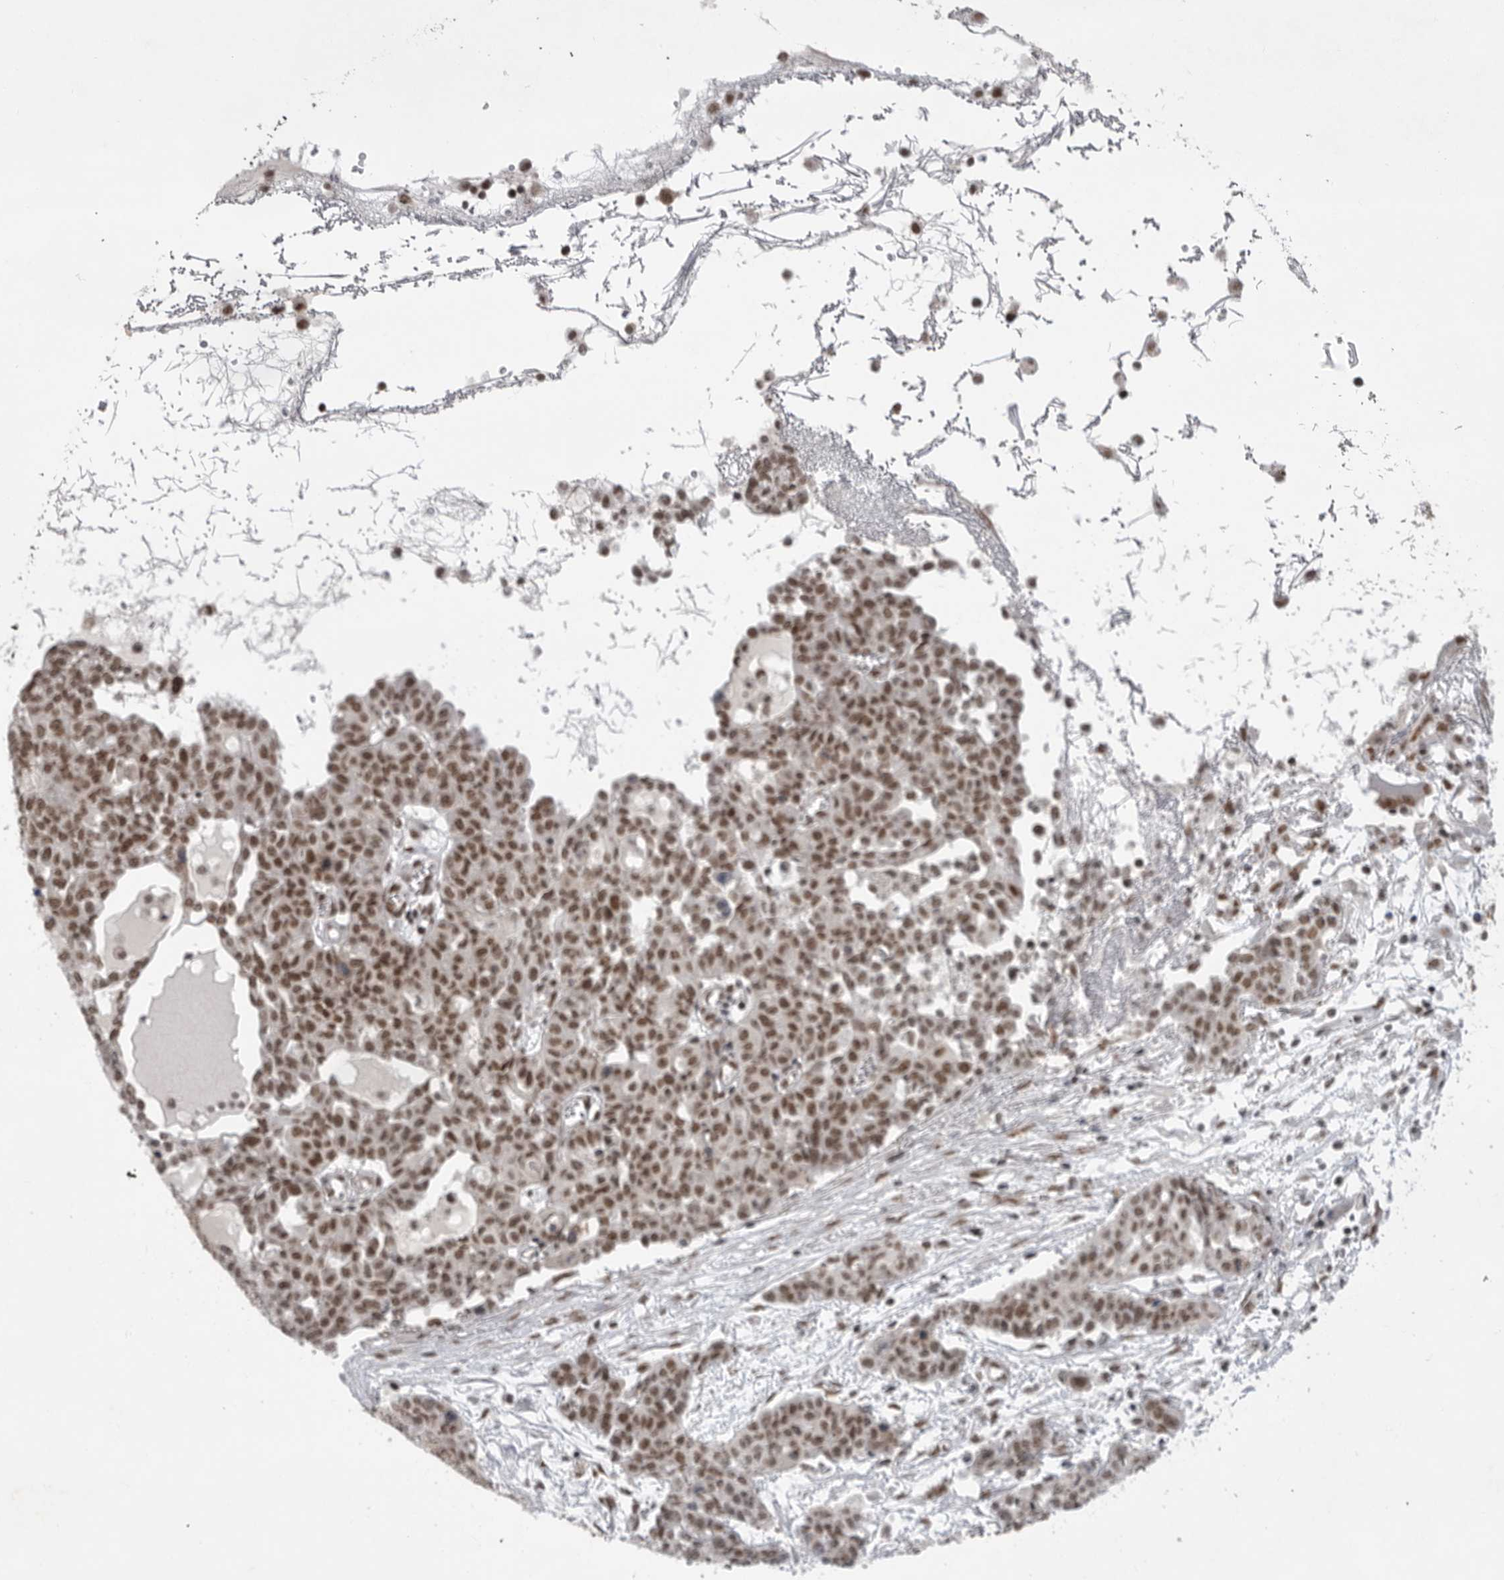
{"staining": {"intensity": "moderate", "quantity": ">75%", "location": "nuclear"}, "tissue": "ovarian cancer", "cell_type": "Tumor cells", "image_type": "cancer", "snomed": [{"axis": "morphology", "description": "Cystadenocarcinoma, serous, NOS"}, {"axis": "topography", "description": "Soft tissue"}, {"axis": "topography", "description": "Ovary"}], "caption": "High-power microscopy captured an immunohistochemistry image of ovarian cancer, revealing moderate nuclear expression in approximately >75% of tumor cells. (IHC, brightfield microscopy, high magnification).", "gene": "ZNF830", "patient": {"sex": "female", "age": 57}}